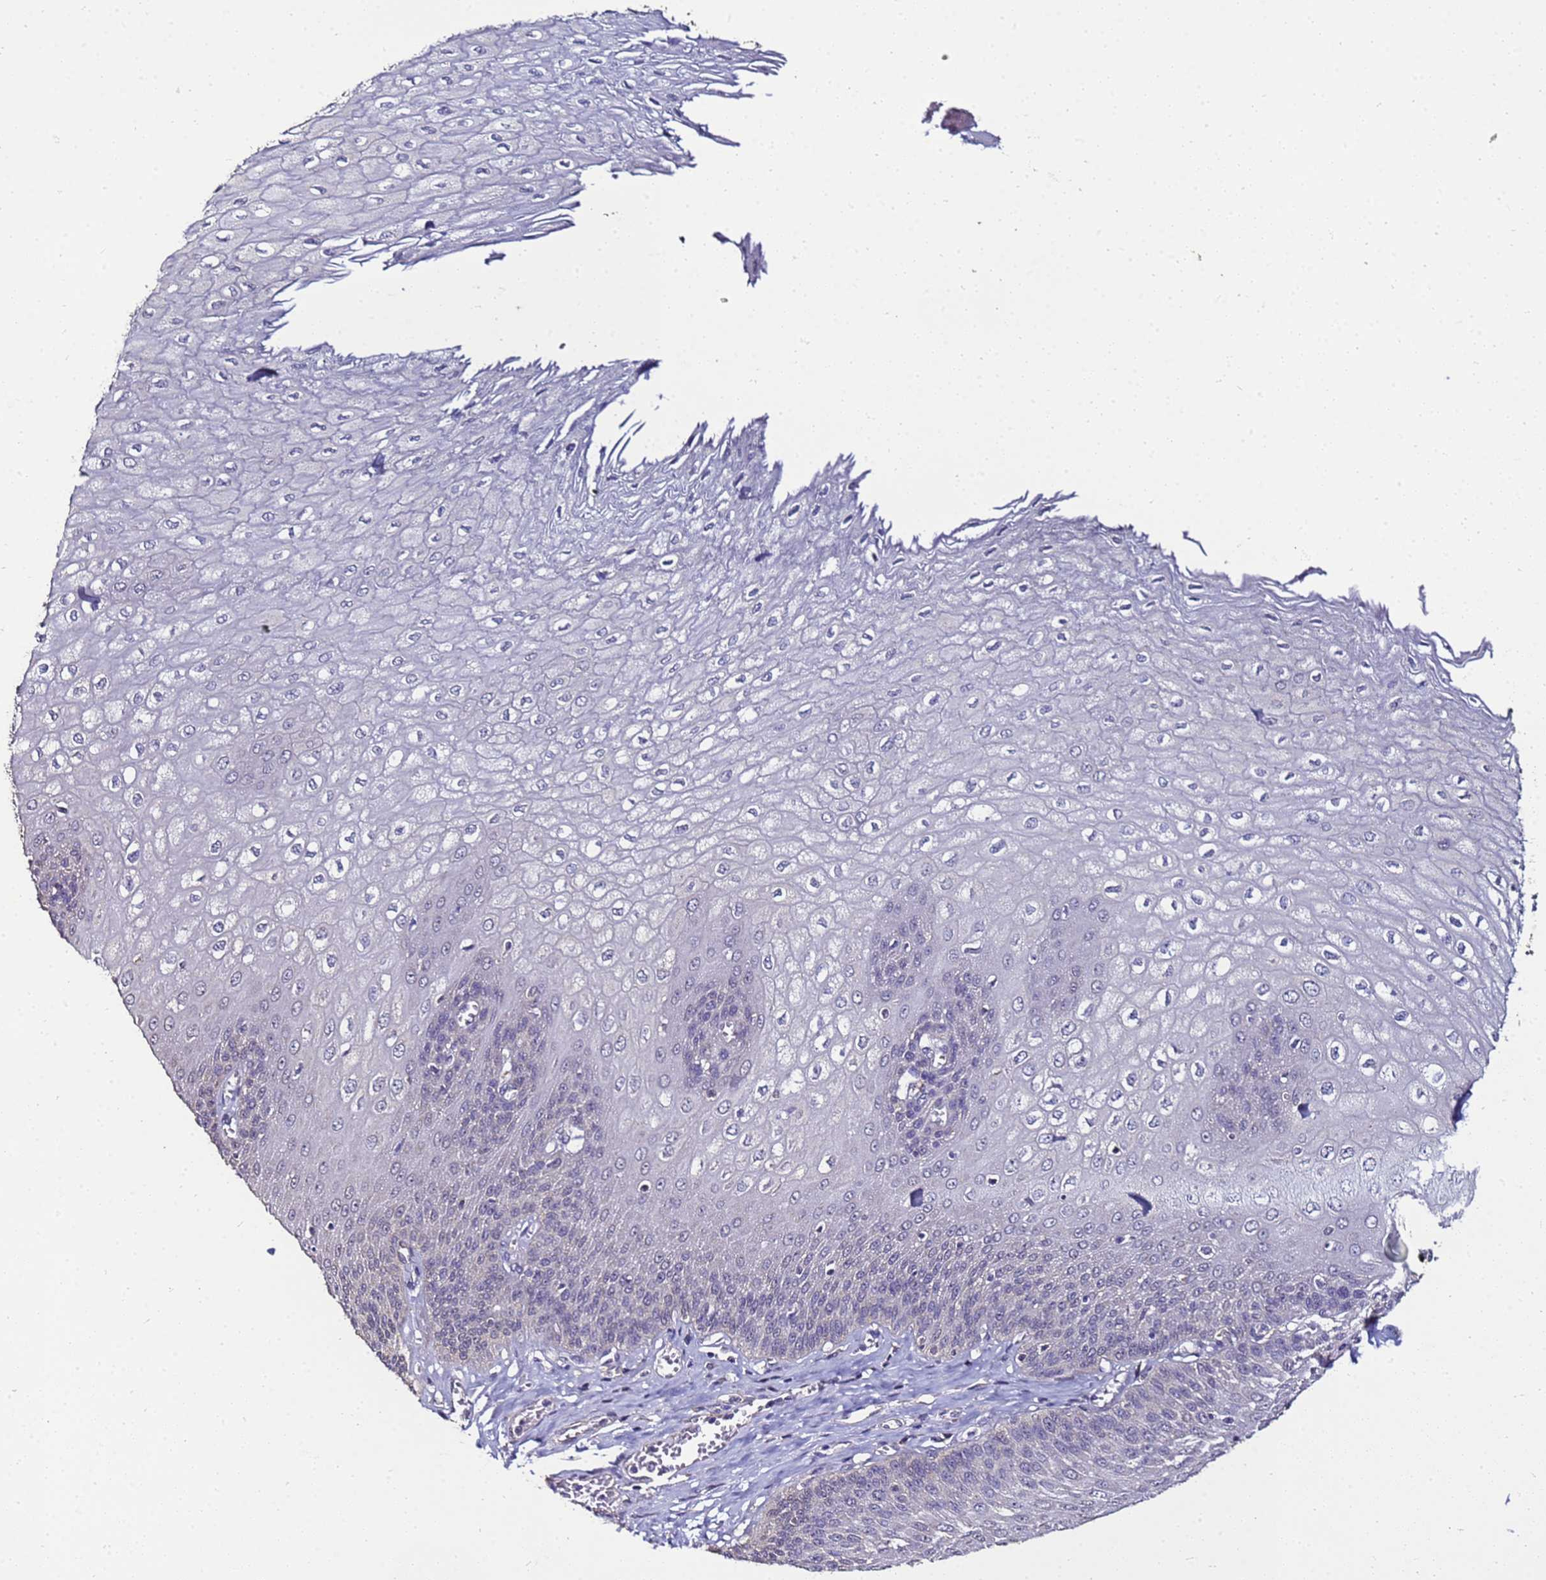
{"staining": {"intensity": "weak", "quantity": "<25%", "location": "cytoplasmic/membranous"}, "tissue": "esophagus", "cell_type": "Squamous epithelial cells", "image_type": "normal", "snomed": [{"axis": "morphology", "description": "Normal tissue, NOS"}, {"axis": "topography", "description": "Esophagus"}], "caption": "This is an IHC micrograph of benign esophagus. There is no expression in squamous epithelial cells.", "gene": "ENOPH1", "patient": {"sex": "male", "age": 60}}